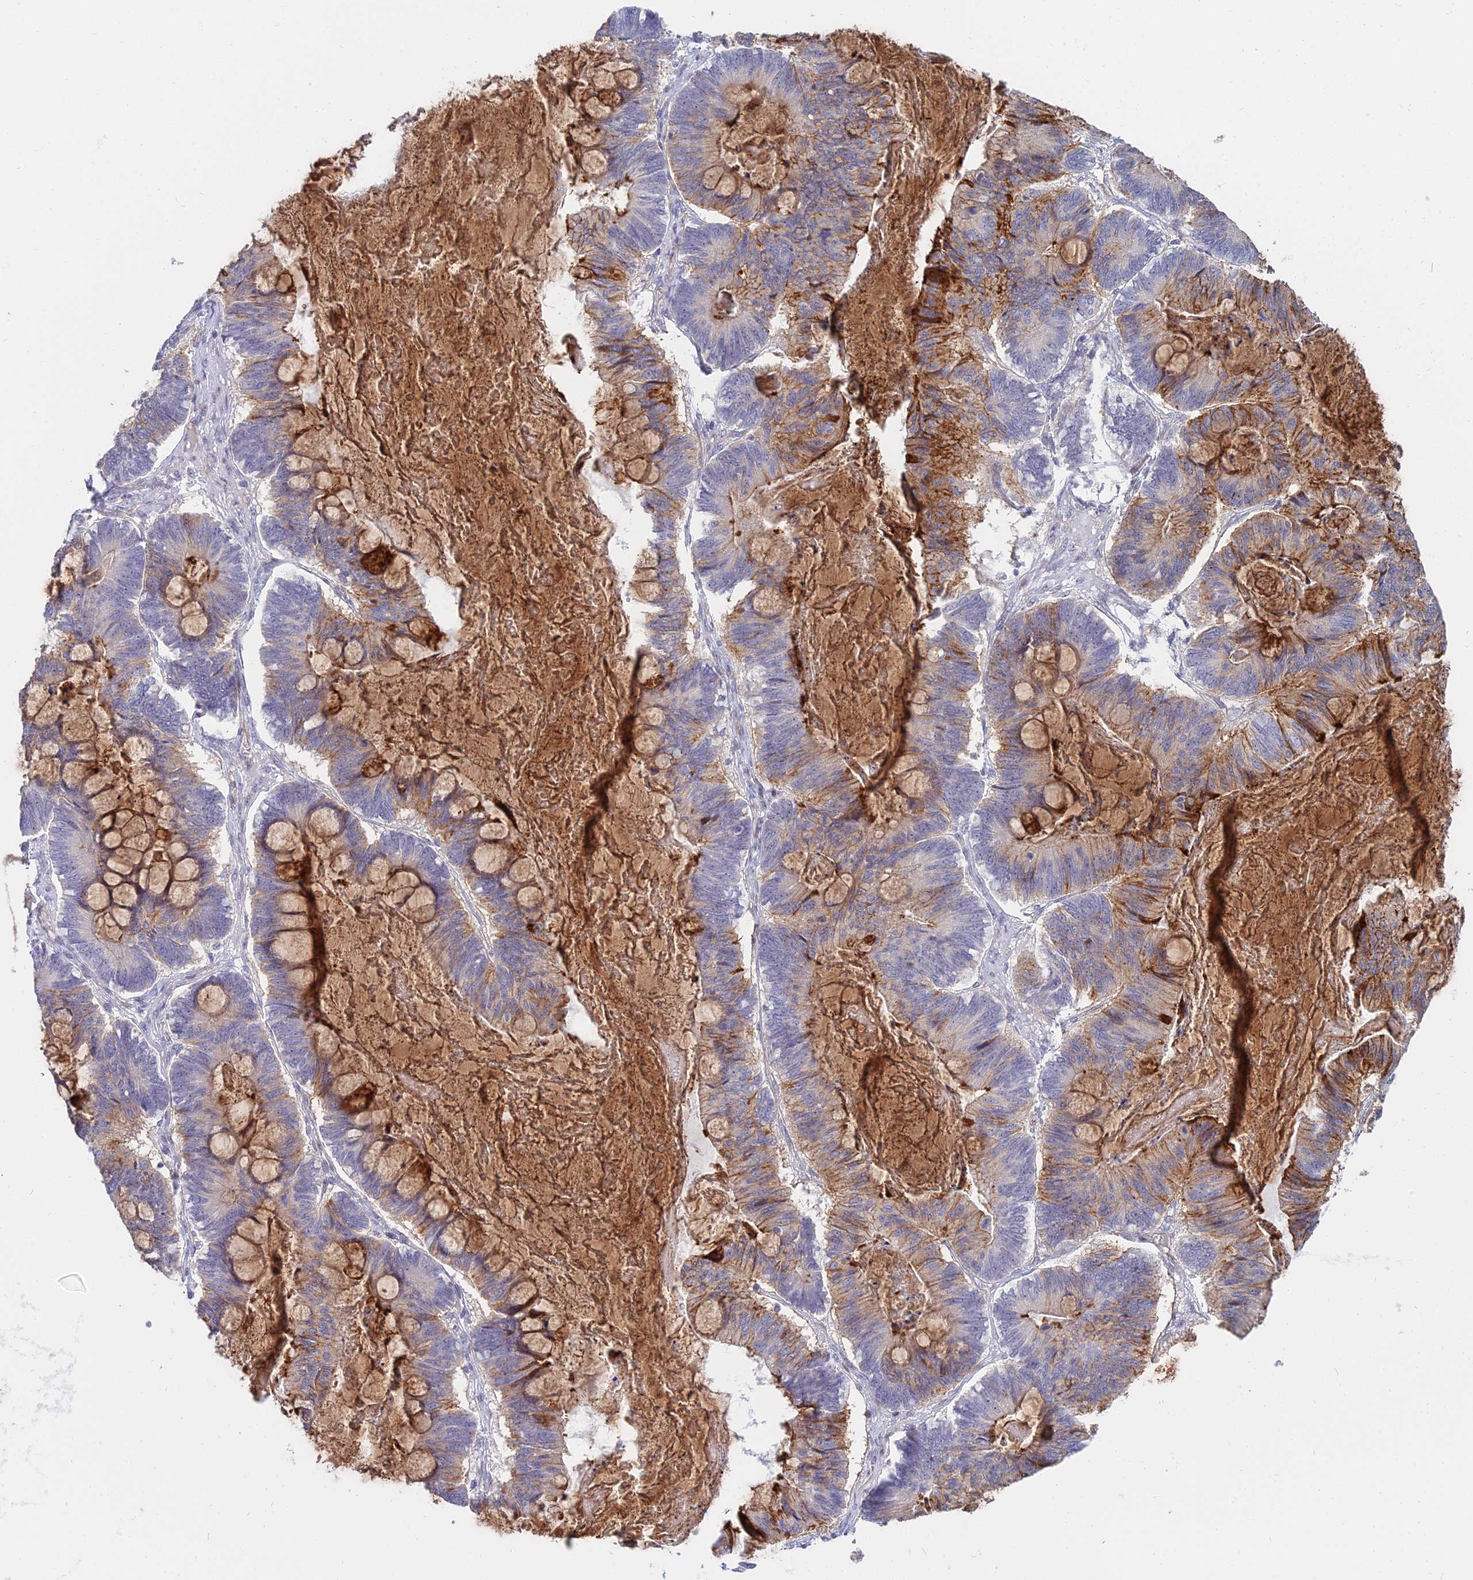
{"staining": {"intensity": "moderate", "quantity": "<25%", "location": "cytoplasmic/membranous"}, "tissue": "ovarian cancer", "cell_type": "Tumor cells", "image_type": "cancer", "snomed": [{"axis": "morphology", "description": "Cystadenocarcinoma, mucinous, NOS"}, {"axis": "topography", "description": "Ovary"}], "caption": "Immunohistochemistry micrograph of neoplastic tissue: mucinous cystadenocarcinoma (ovarian) stained using IHC demonstrates low levels of moderate protein expression localized specifically in the cytoplasmic/membranous of tumor cells, appearing as a cytoplasmic/membranous brown color.", "gene": "TRIM43B", "patient": {"sex": "female", "age": 61}}